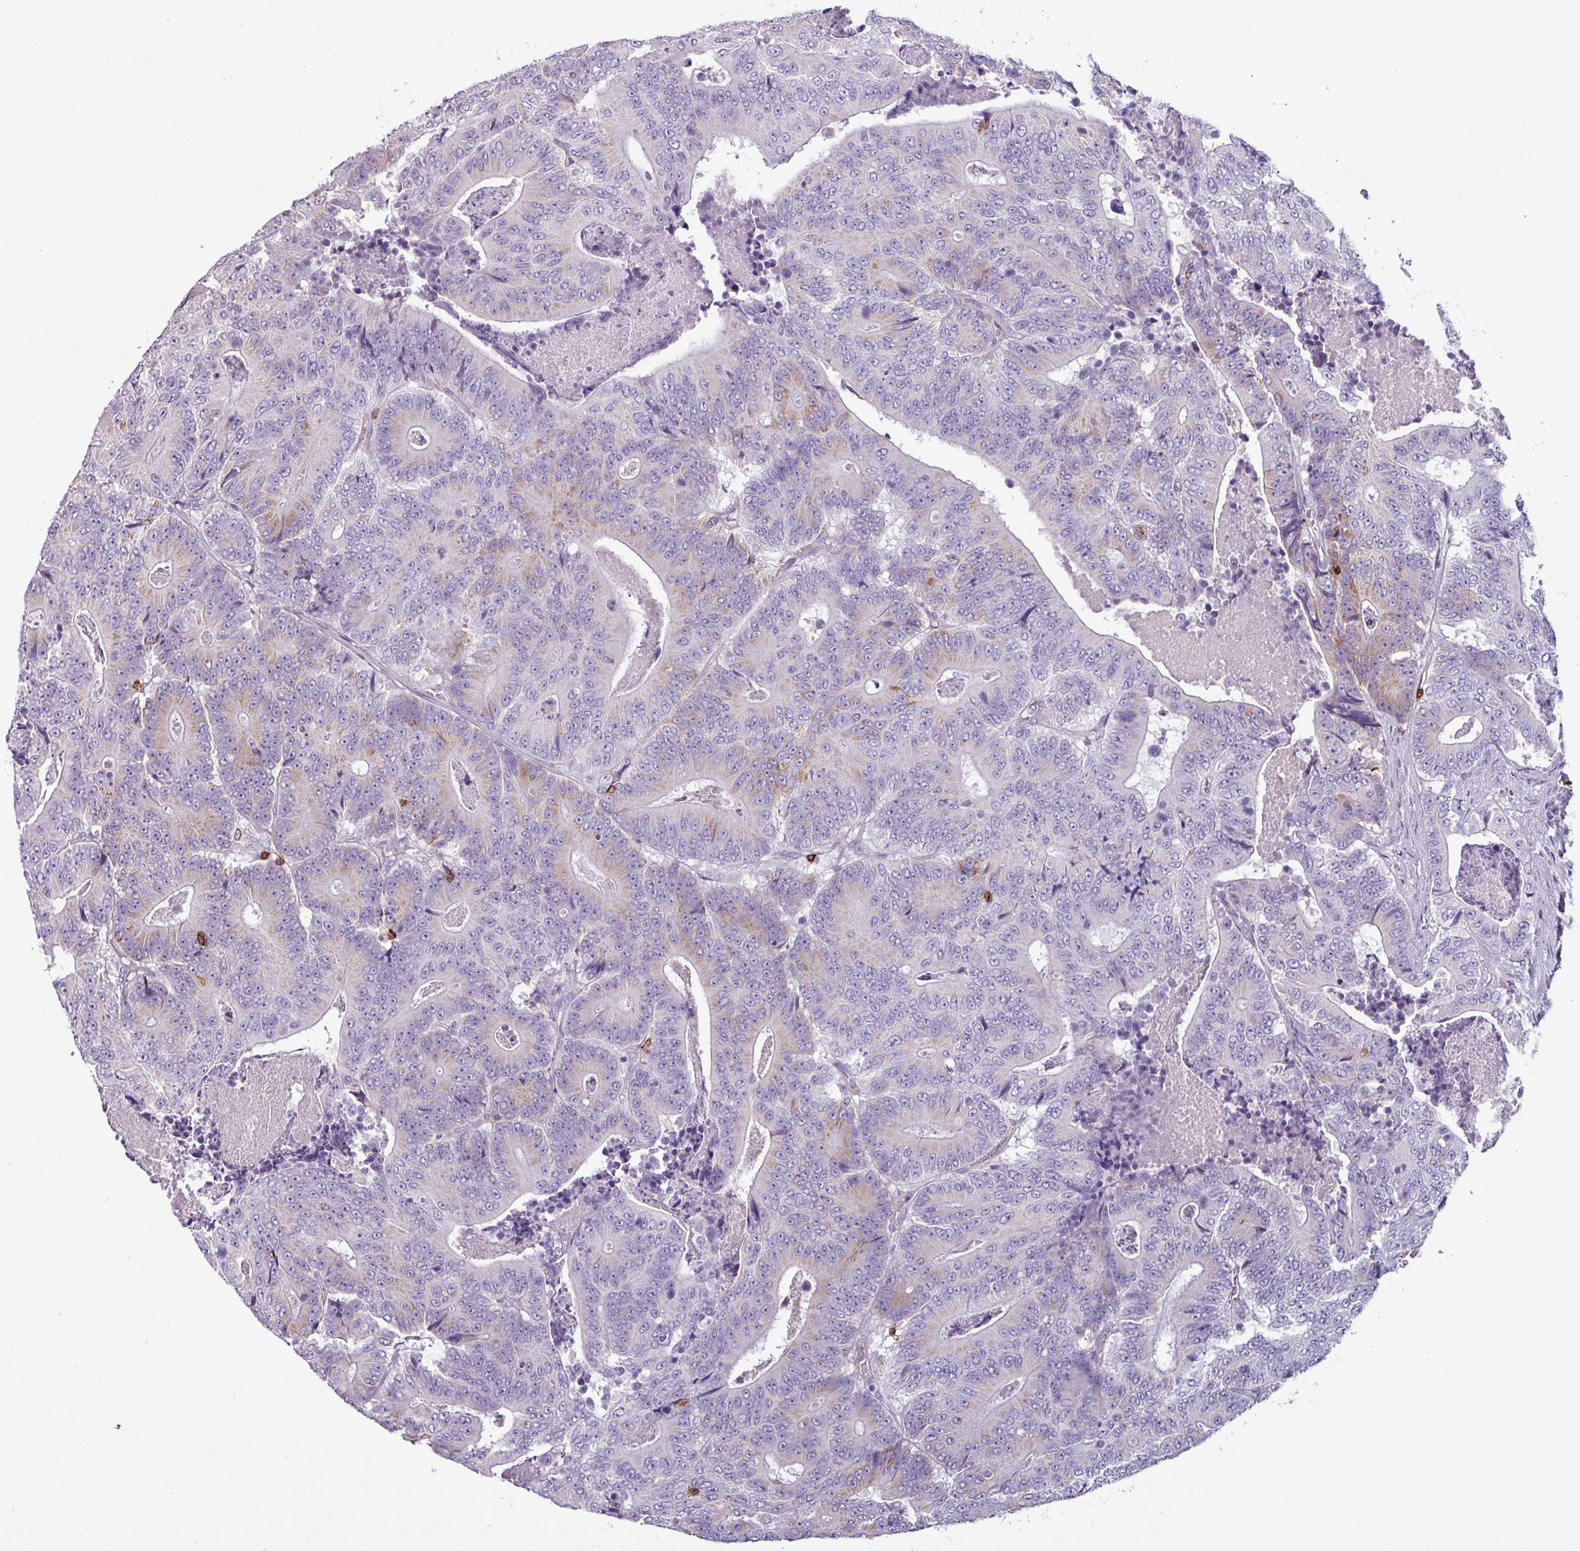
{"staining": {"intensity": "moderate", "quantity": "<25%", "location": "cytoplasmic/membranous"}, "tissue": "colorectal cancer", "cell_type": "Tumor cells", "image_type": "cancer", "snomed": [{"axis": "morphology", "description": "Adenocarcinoma, NOS"}, {"axis": "topography", "description": "Colon"}], "caption": "There is low levels of moderate cytoplasmic/membranous expression in tumor cells of adenocarcinoma (colorectal), as demonstrated by immunohistochemical staining (brown color).", "gene": "CD8A", "patient": {"sex": "male", "age": 83}}